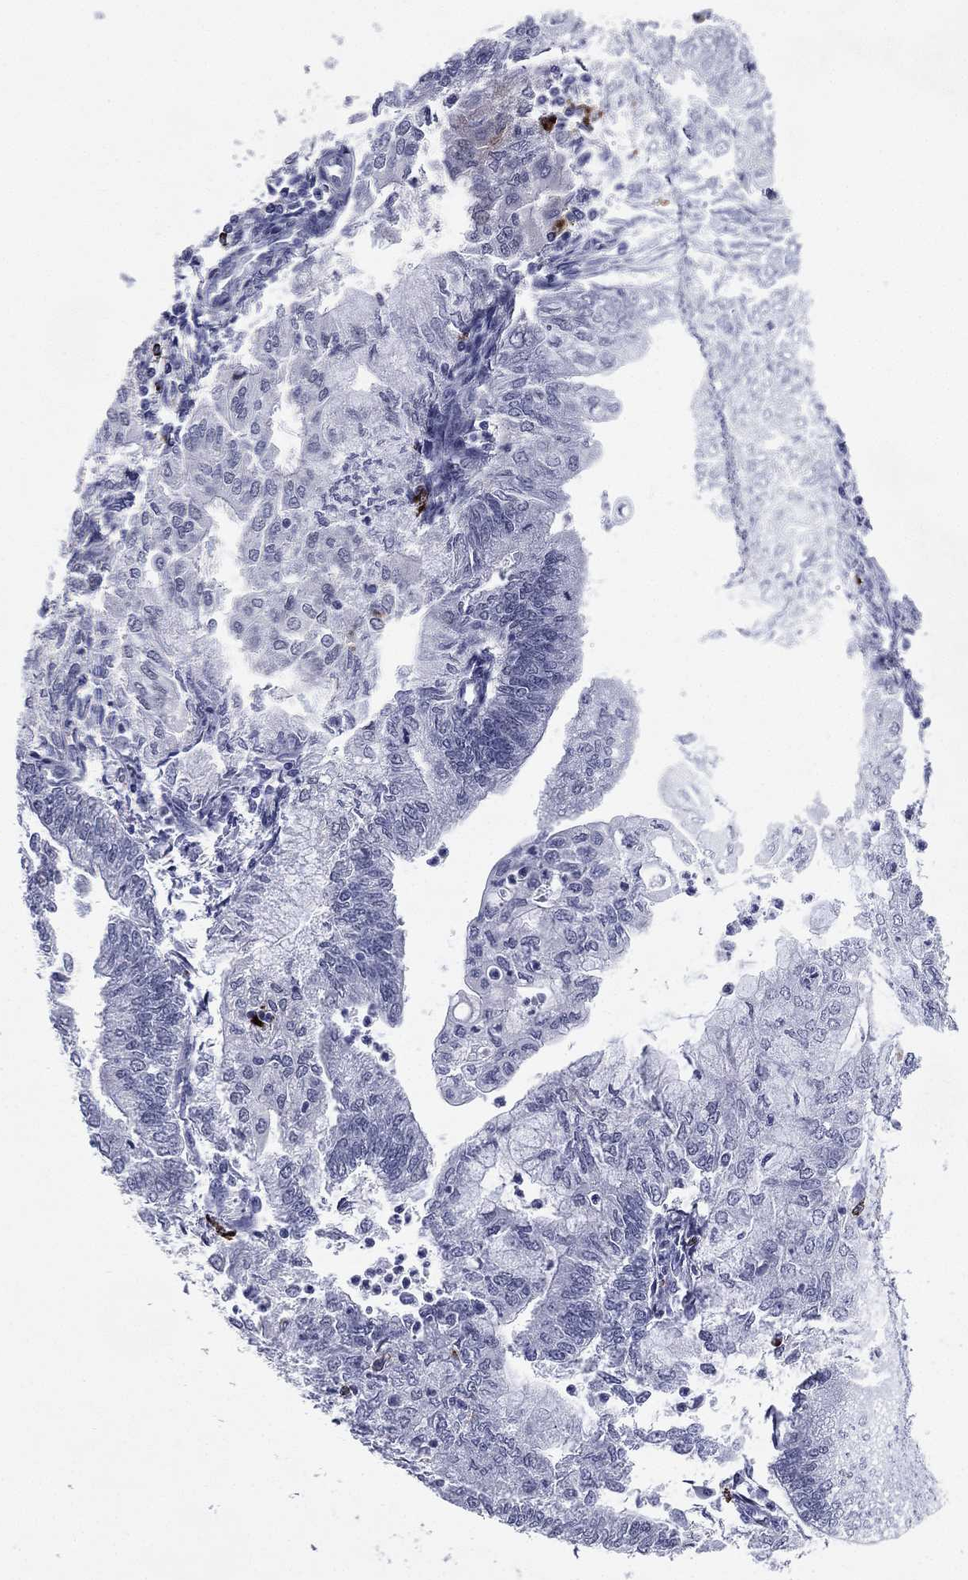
{"staining": {"intensity": "negative", "quantity": "none", "location": "none"}, "tissue": "endometrial cancer", "cell_type": "Tumor cells", "image_type": "cancer", "snomed": [{"axis": "morphology", "description": "Adenocarcinoma, NOS"}, {"axis": "topography", "description": "Endometrium"}], "caption": "Human endometrial cancer stained for a protein using immunohistochemistry reveals no positivity in tumor cells.", "gene": "HLA-DOA", "patient": {"sex": "female", "age": 59}}